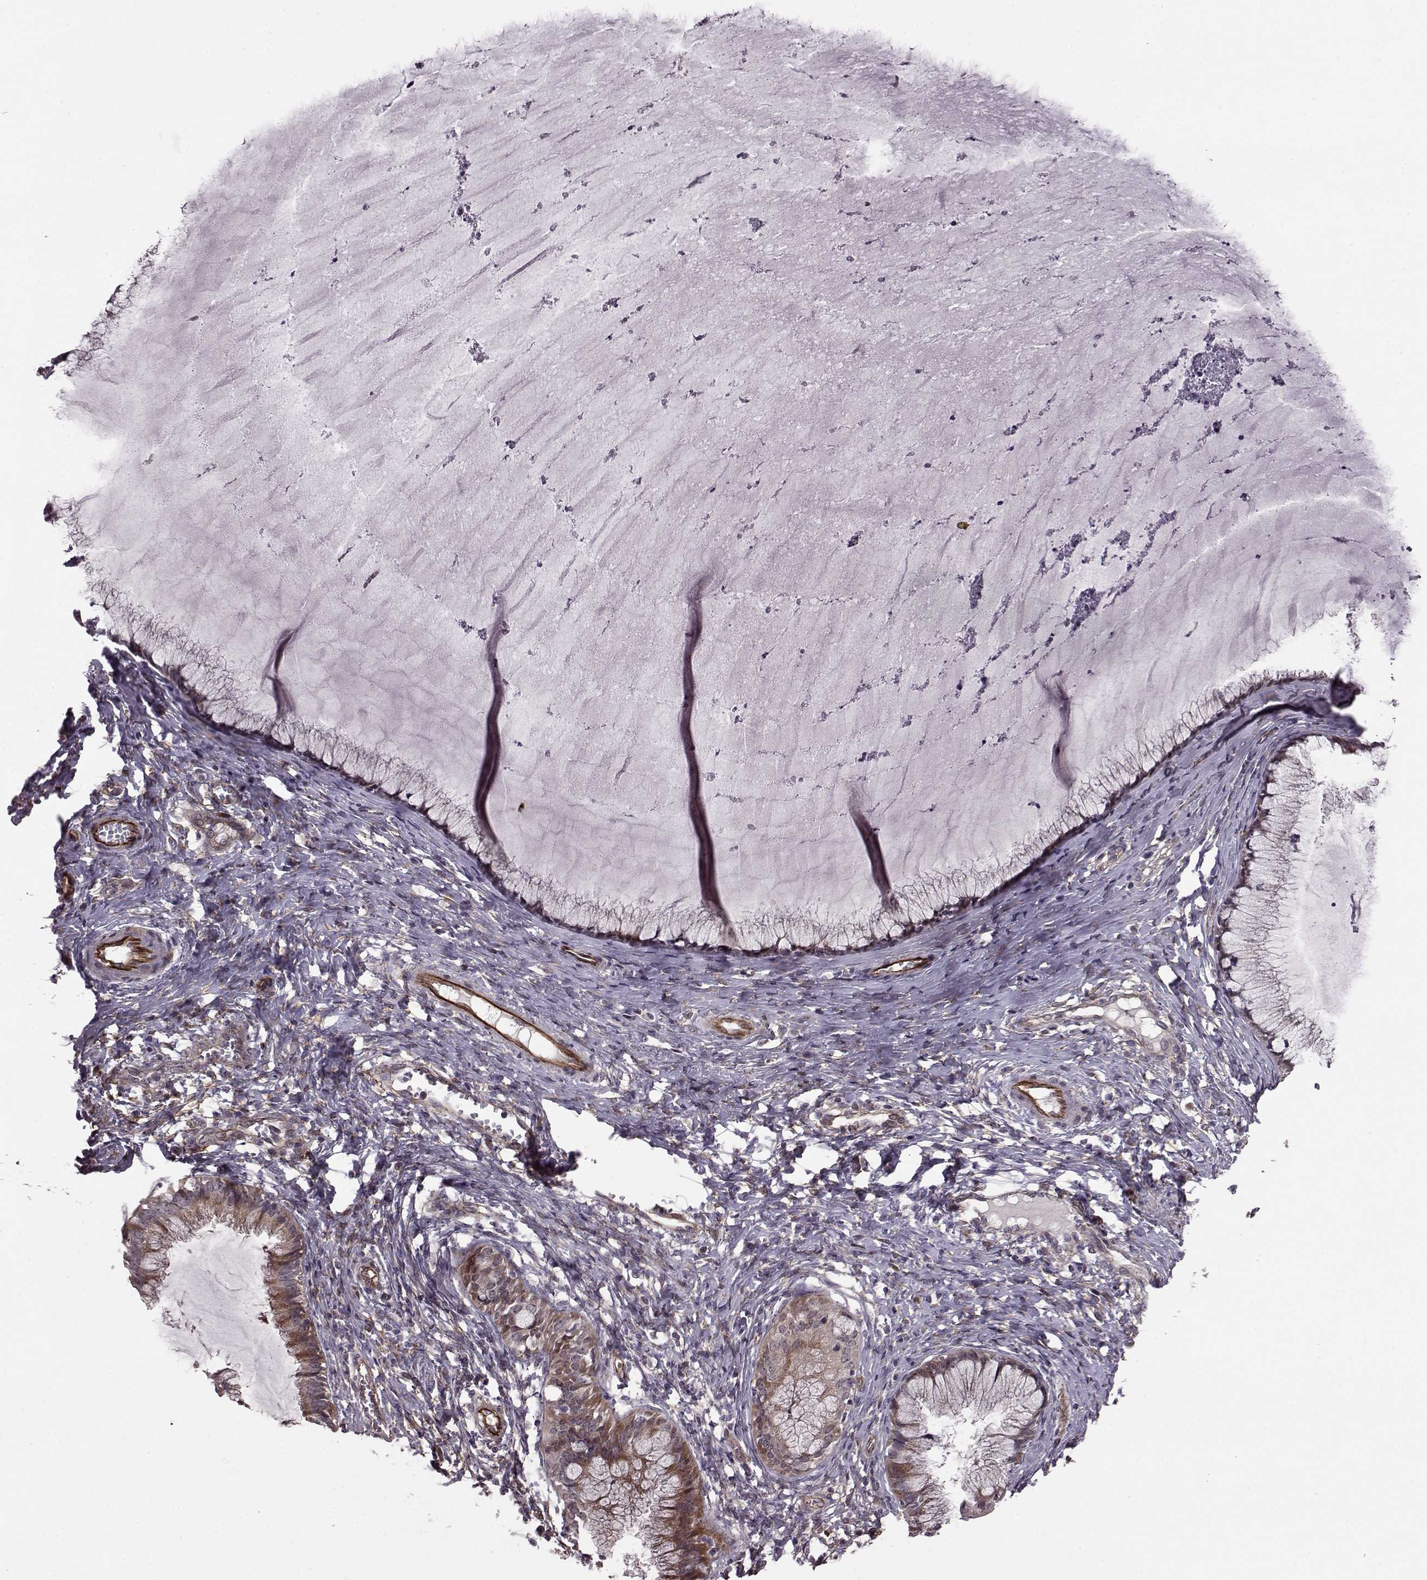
{"staining": {"intensity": "weak", "quantity": "25%-75%", "location": "cytoplasmic/membranous"}, "tissue": "cervical cancer", "cell_type": "Tumor cells", "image_type": "cancer", "snomed": [{"axis": "morphology", "description": "Squamous cell carcinoma, NOS"}, {"axis": "topography", "description": "Cervix"}], "caption": "Immunohistochemistry (IHC) histopathology image of neoplastic tissue: human cervical cancer stained using IHC reveals low levels of weak protein expression localized specifically in the cytoplasmic/membranous of tumor cells, appearing as a cytoplasmic/membranous brown color.", "gene": "SYNPO", "patient": {"sex": "female", "age": 36}}